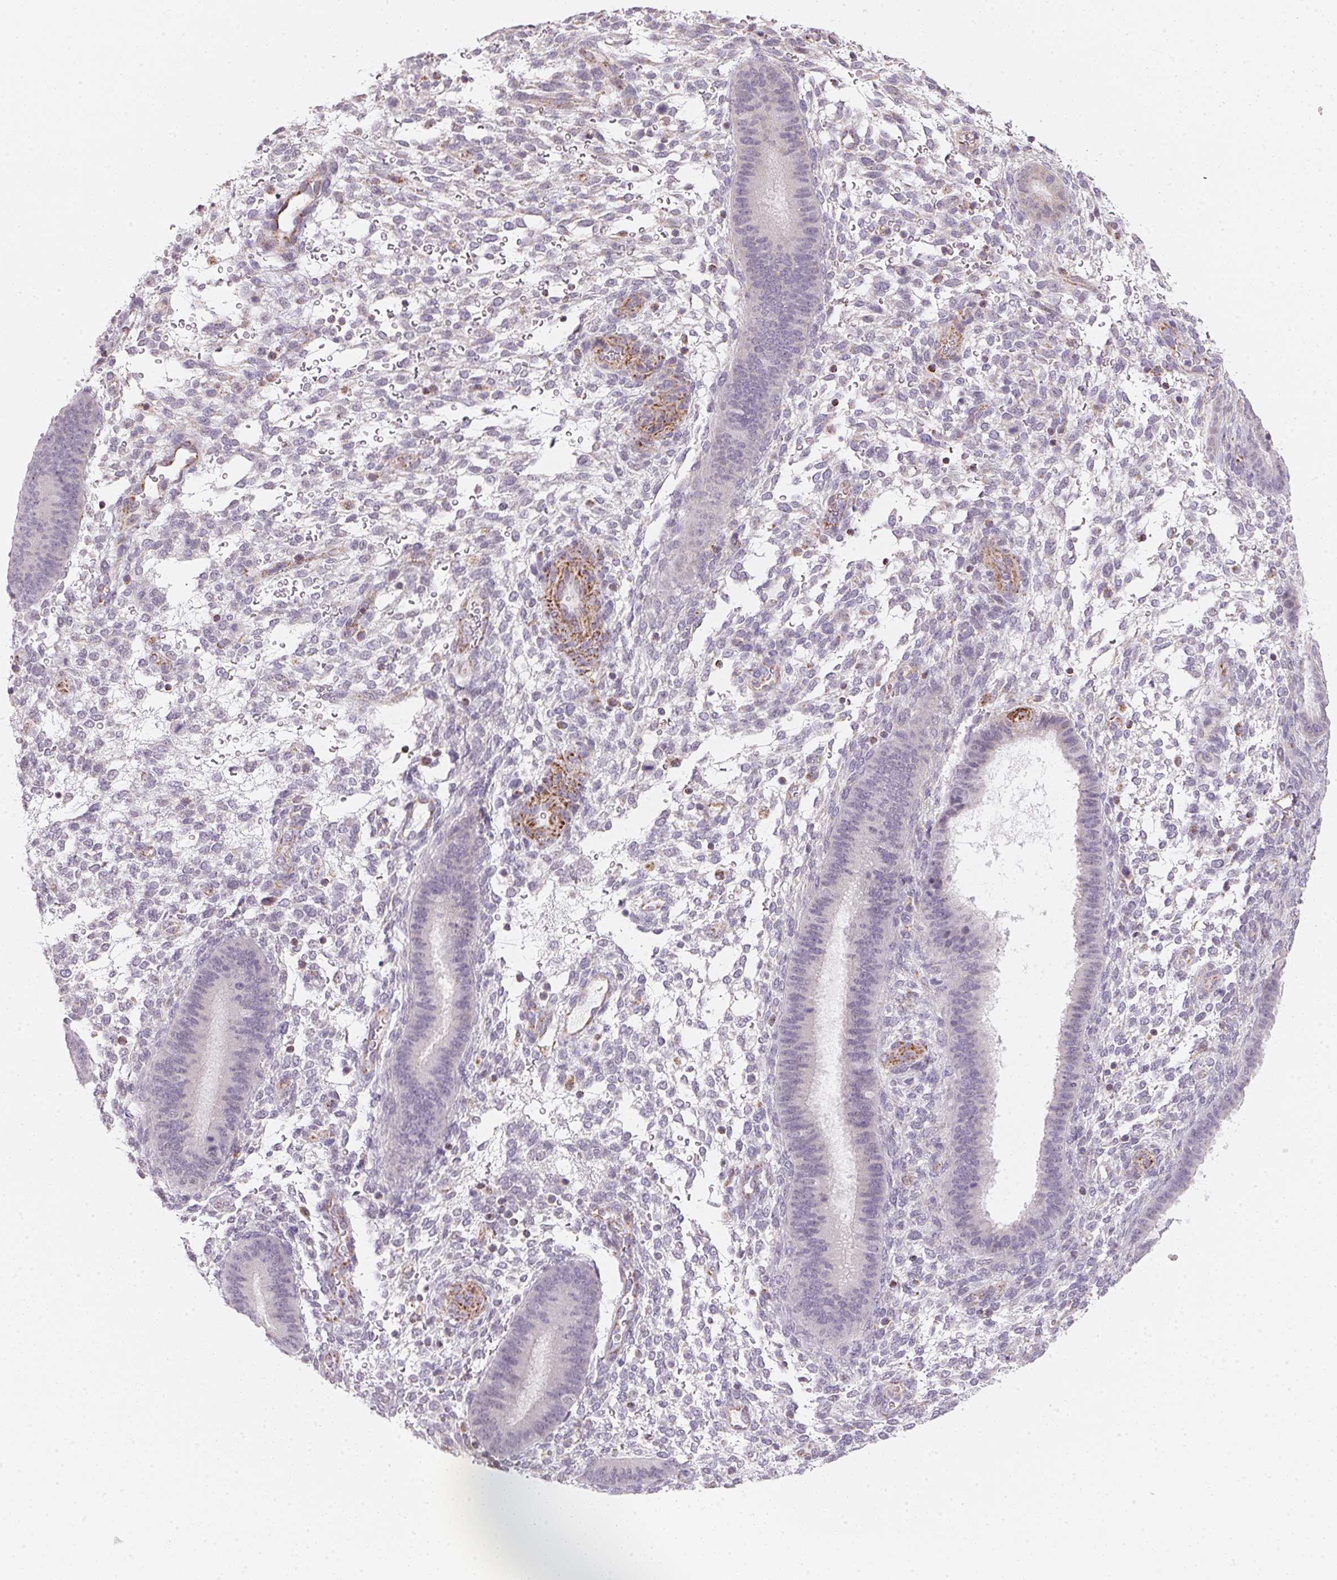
{"staining": {"intensity": "negative", "quantity": "none", "location": "none"}, "tissue": "endometrium", "cell_type": "Cells in endometrial stroma", "image_type": "normal", "snomed": [{"axis": "morphology", "description": "Normal tissue, NOS"}, {"axis": "topography", "description": "Endometrium"}], "caption": "IHC image of normal endometrium stained for a protein (brown), which displays no positivity in cells in endometrial stroma. (Stains: DAB (3,3'-diaminobenzidine) IHC with hematoxylin counter stain, Microscopy: brightfield microscopy at high magnification).", "gene": "GIPC2", "patient": {"sex": "female", "age": 39}}